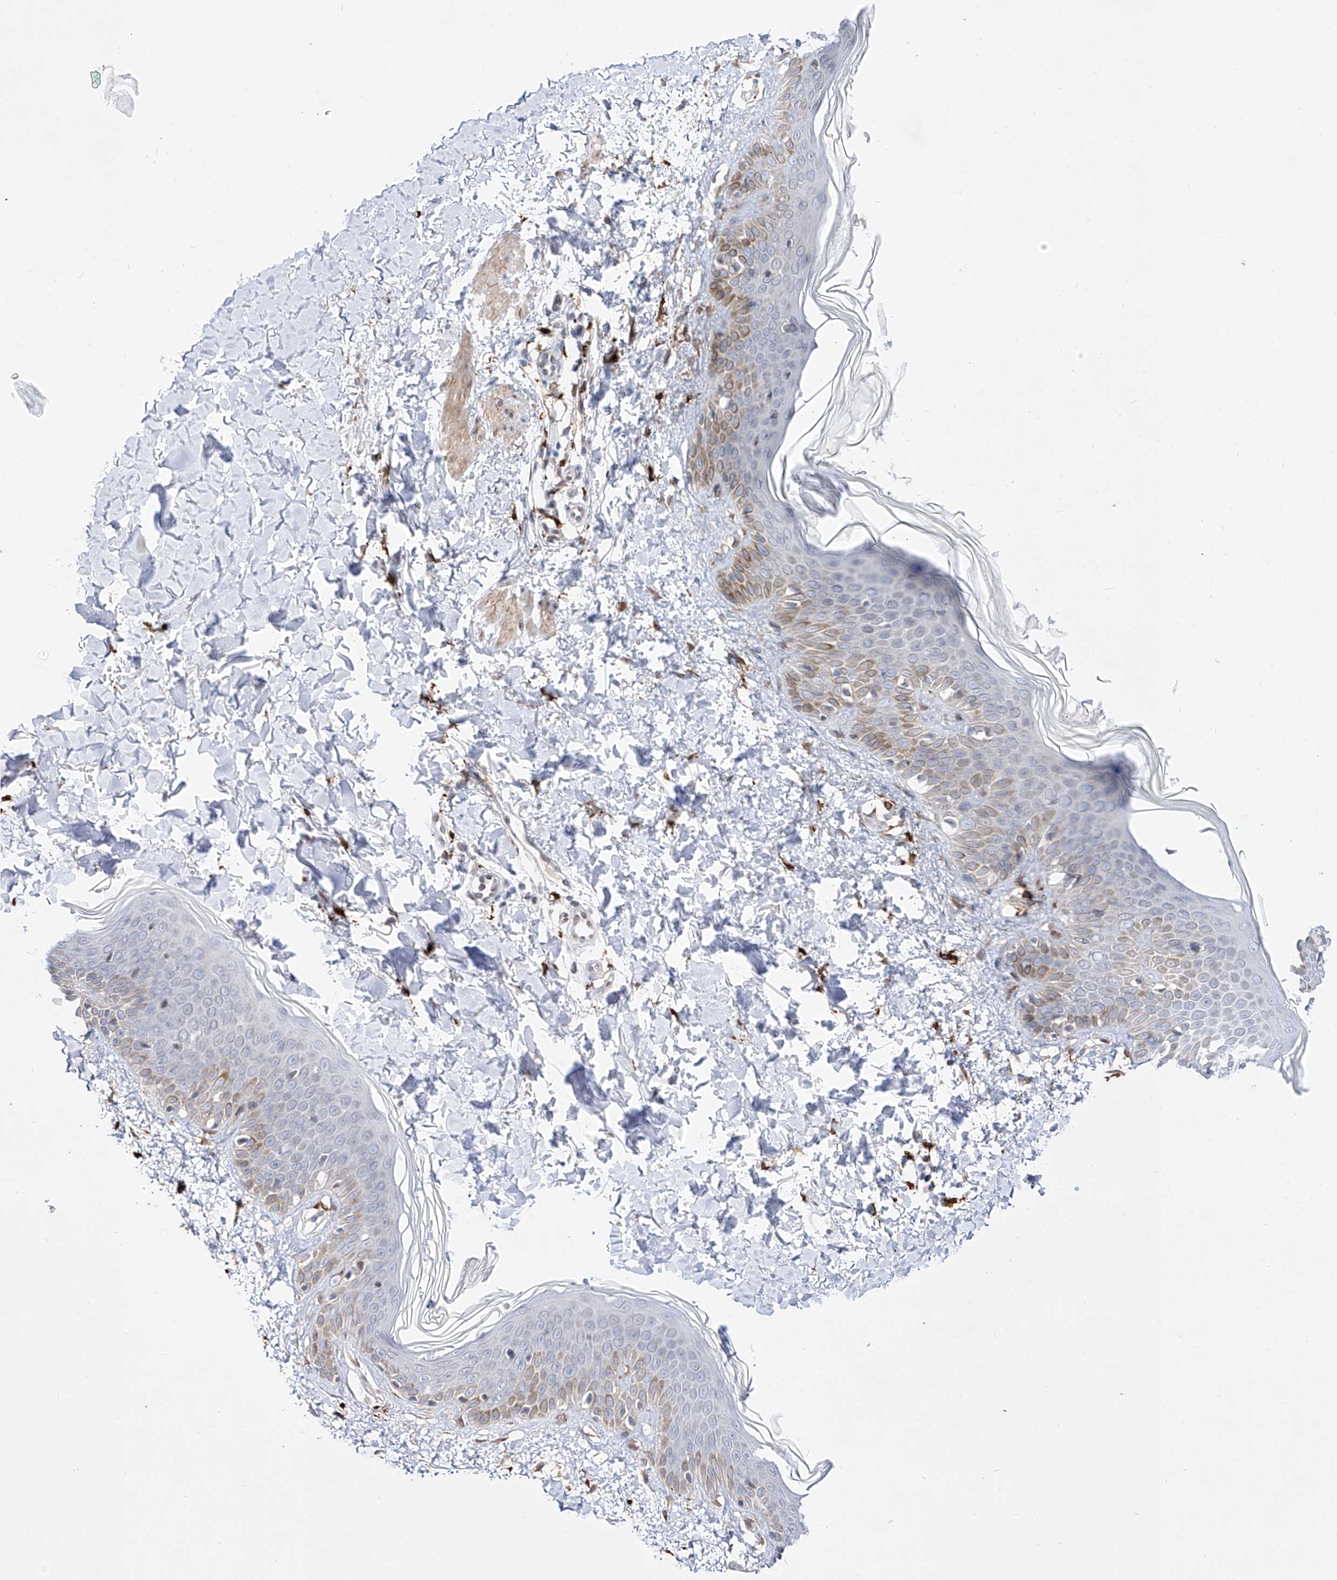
{"staining": {"intensity": "strong", "quantity": ">75%", "location": "cytoplasmic/membranous"}, "tissue": "skin", "cell_type": "Fibroblasts", "image_type": "normal", "snomed": [{"axis": "morphology", "description": "Normal tissue, NOS"}, {"axis": "topography", "description": "Skin"}], "caption": "Immunohistochemistry (IHC) image of unremarkable human skin stained for a protein (brown), which displays high levels of strong cytoplasmic/membranous positivity in approximately >75% of fibroblasts.", "gene": "LCLAT1", "patient": {"sex": "male", "age": 37}}